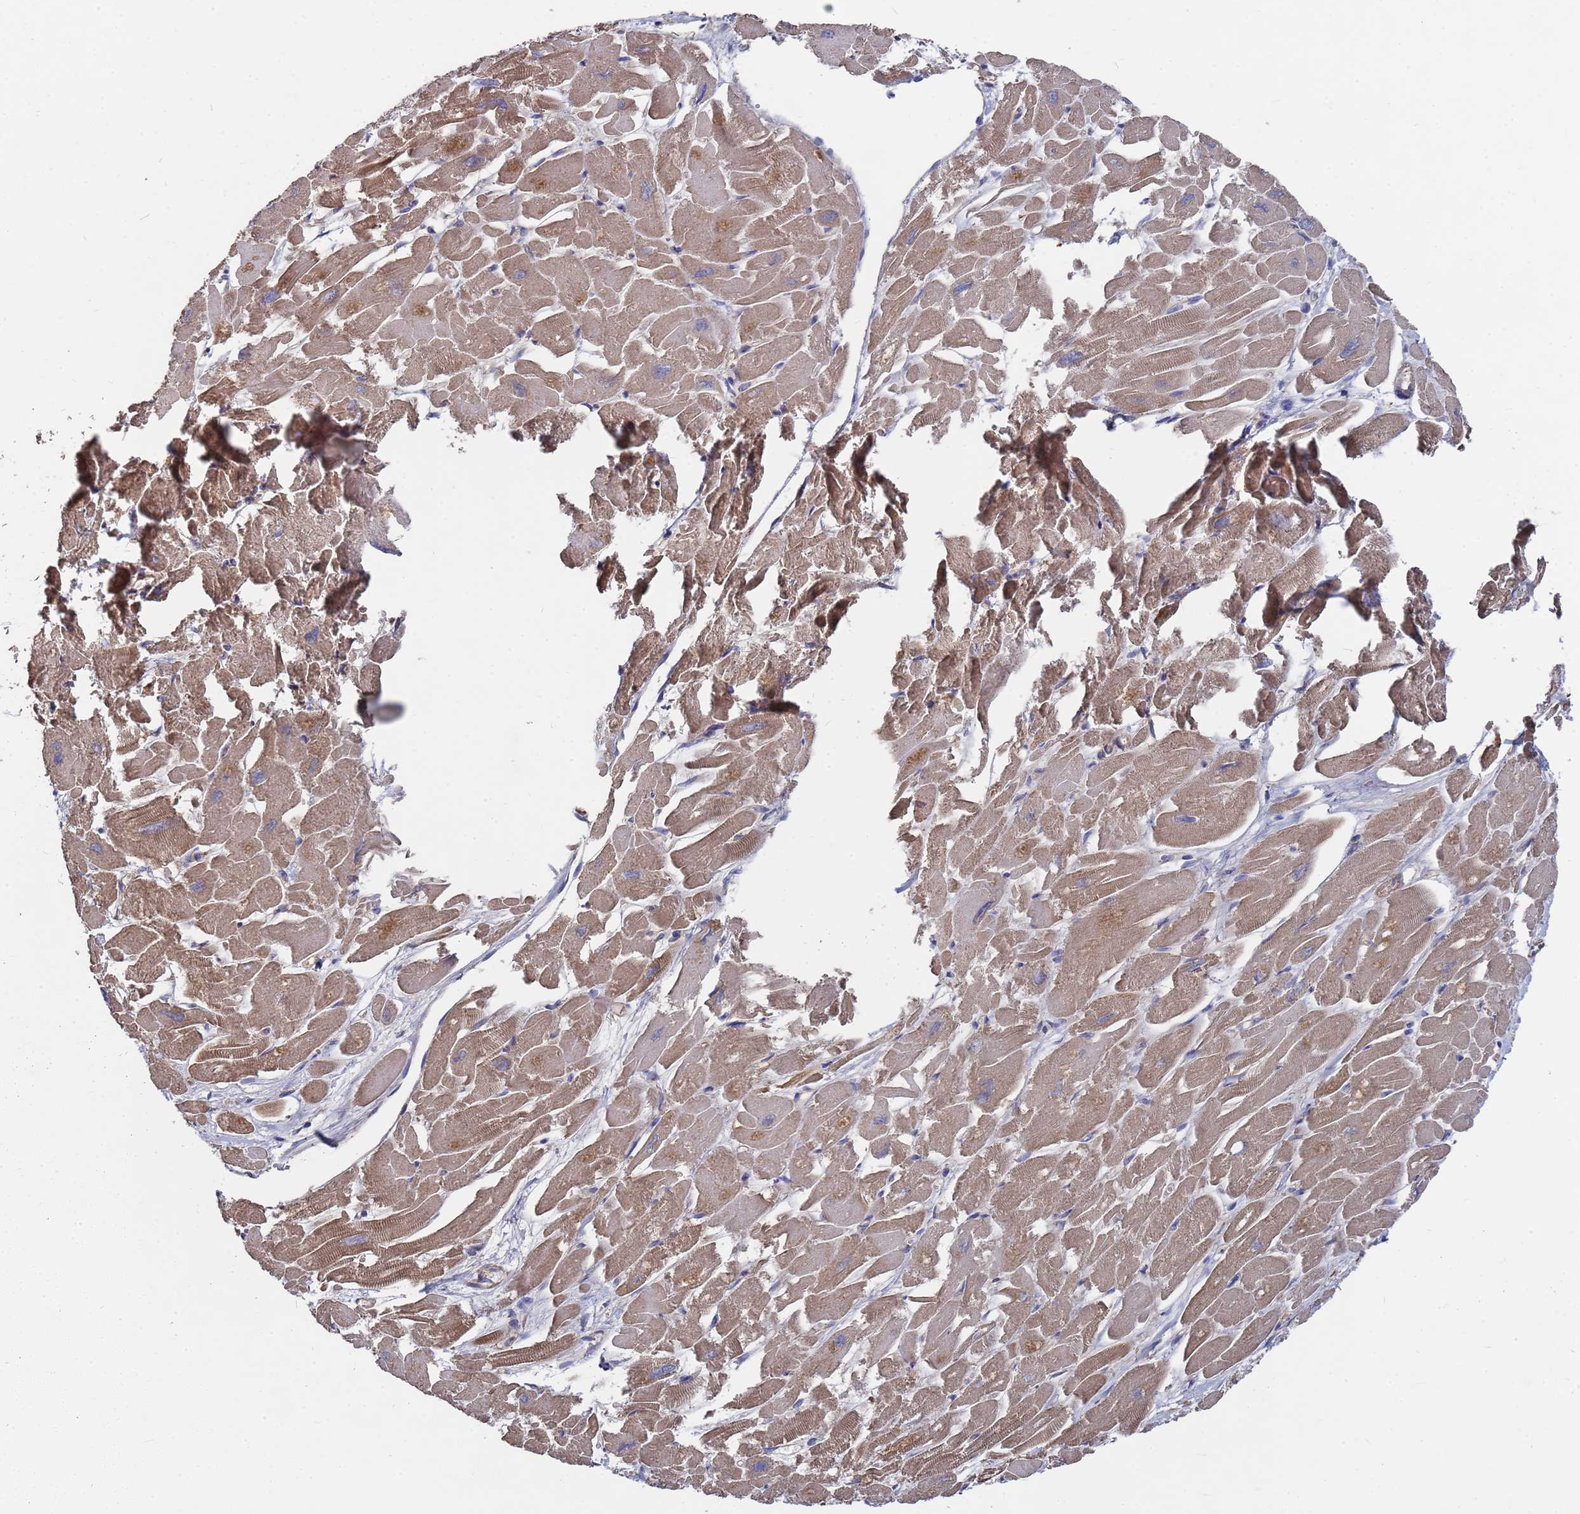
{"staining": {"intensity": "moderate", "quantity": ">75%", "location": "cytoplasmic/membranous"}, "tissue": "heart muscle", "cell_type": "Cardiomyocytes", "image_type": "normal", "snomed": [{"axis": "morphology", "description": "Normal tissue, NOS"}, {"axis": "topography", "description": "Heart"}], "caption": "Heart muscle stained for a protein demonstrates moderate cytoplasmic/membranous positivity in cardiomyocytes. Nuclei are stained in blue.", "gene": "PYCR1", "patient": {"sex": "male", "age": 54}}